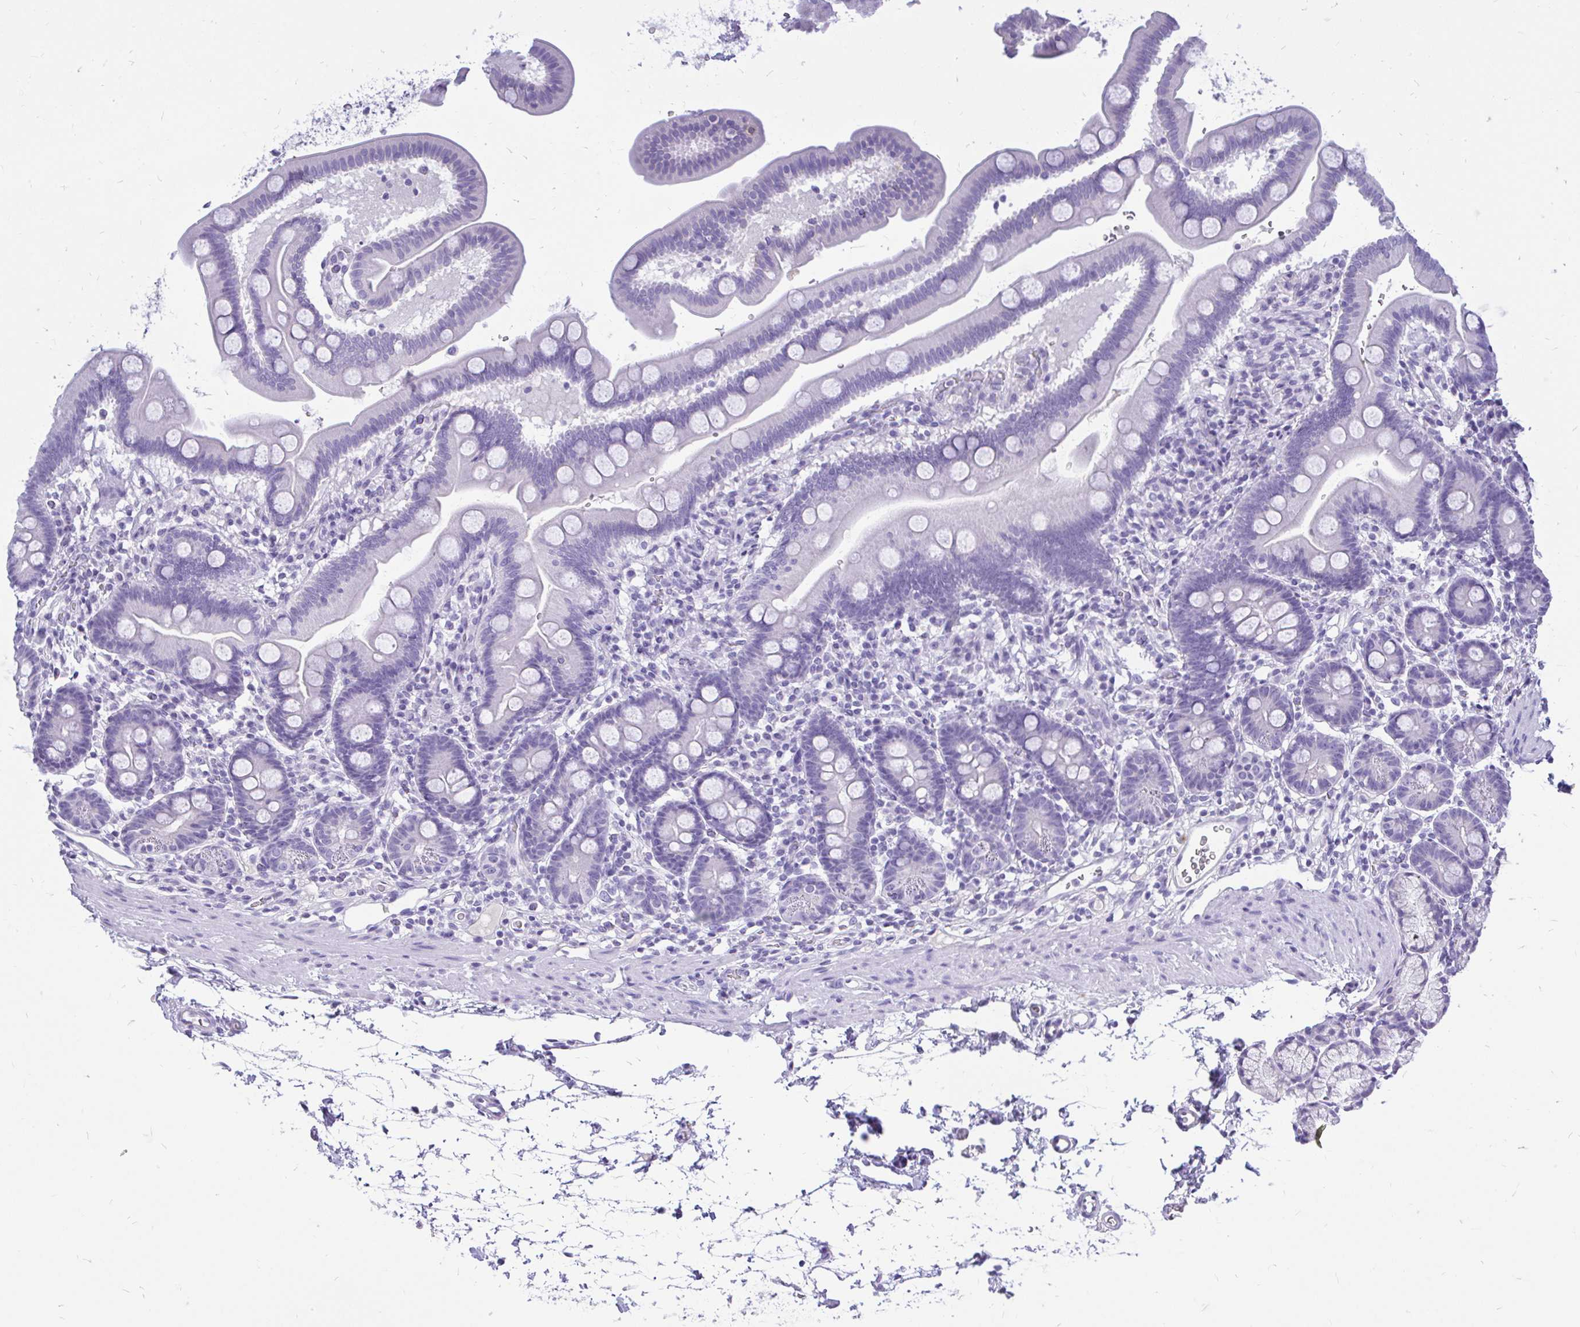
{"staining": {"intensity": "negative", "quantity": "none", "location": "none"}, "tissue": "duodenum", "cell_type": "Glandular cells", "image_type": "normal", "snomed": [{"axis": "morphology", "description": "Normal tissue, NOS"}, {"axis": "topography", "description": "Duodenum"}], "caption": "IHC histopathology image of benign duodenum: human duodenum stained with DAB exhibits no significant protein staining in glandular cells.", "gene": "MAP1LC3A", "patient": {"sex": "male", "age": 59}}